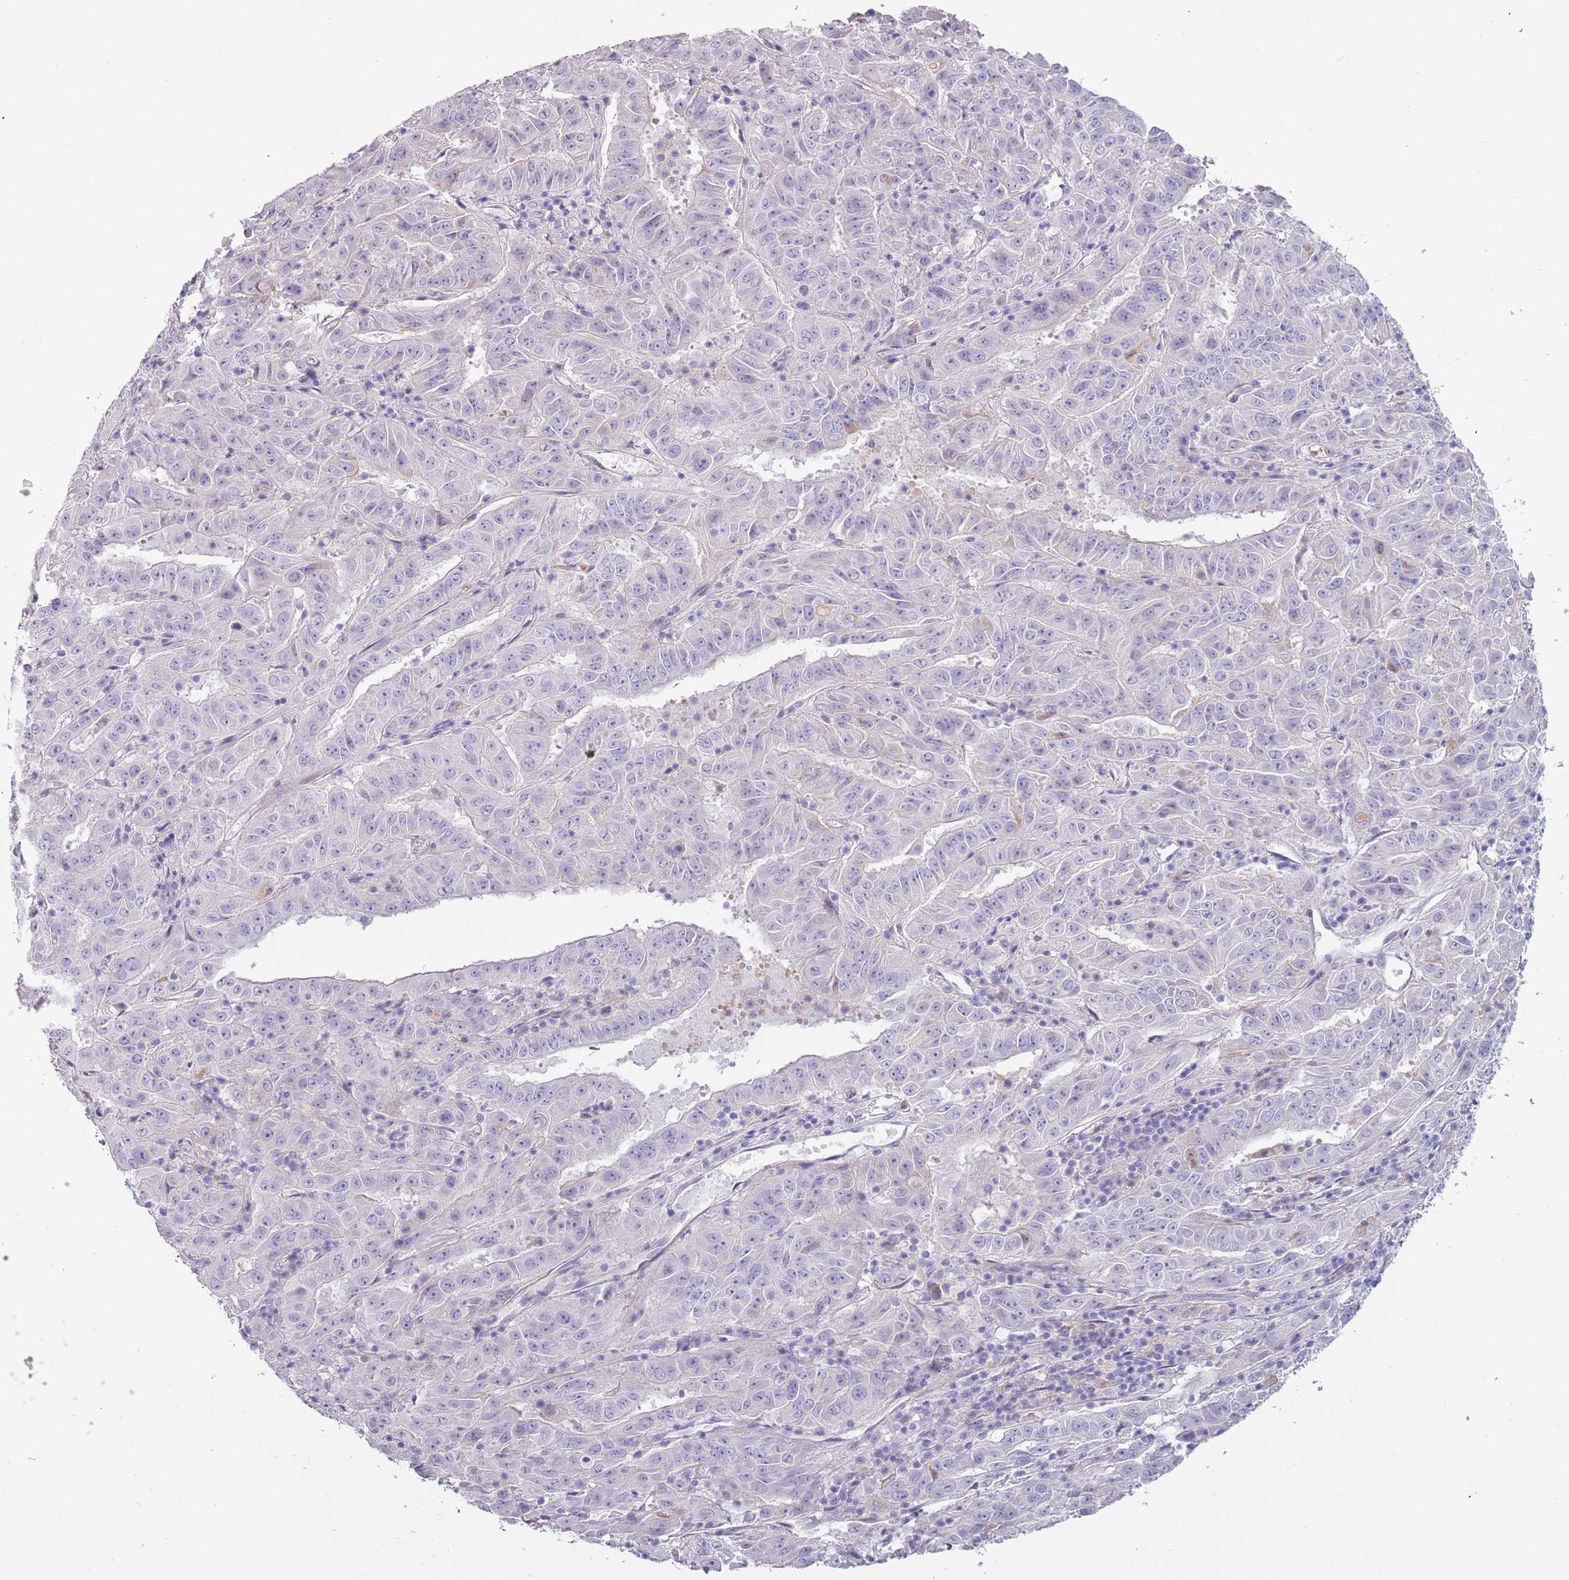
{"staining": {"intensity": "negative", "quantity": "none", "location": "none"}, "tissue": "pancreatic cancer", "cell_type": "Tumor cells", "image_type": "cancer", "snomed": [{"axis": "morphology", "description": "Adenocarcinoma, NOS"}, {"axis": "topography", "description": "Pancreas"}], "caption": "The micrograph shows no significant staining in tumor cells of adenocarcinoma (pancreatic).", "gene": "TNFRSF6B", "patient": {"sex": "male", "age": 63}}